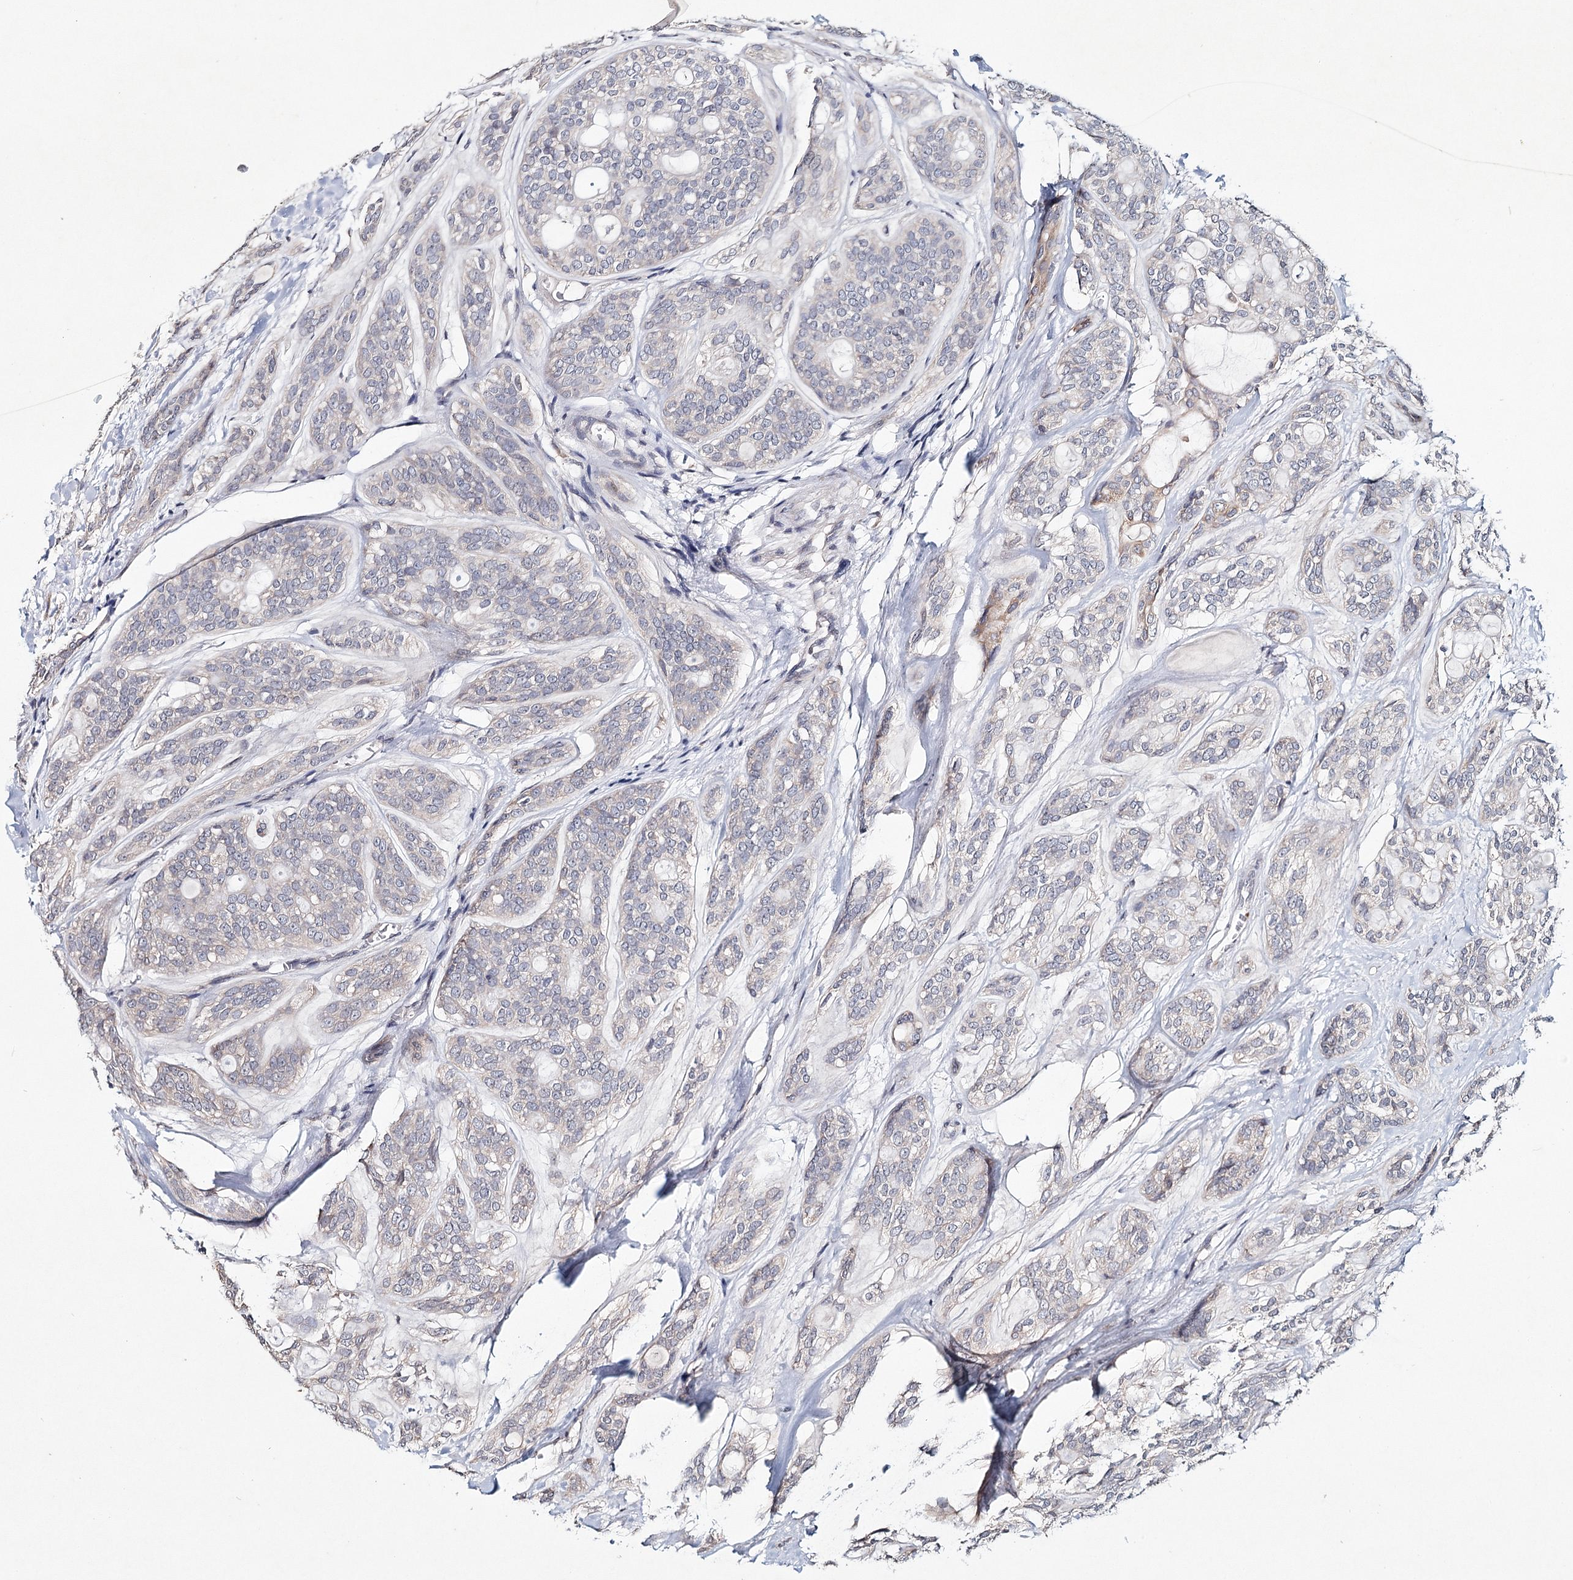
{"staining": {"intensity": "negative", "quantity": "none", "location": "none"}, "tissue": "head and neck cancer", "cell_type": "Tumor cells", "image_type": "cancer", "snomed": [{"axis": "morphology", "description": "Adenocarcinoma, NOS"}, {"axis": "topography", "description": "Head-Neck"}], "caption": "Human head and neck cancer stained for a protein using immunohistochemistry demonstrates no staining in tumor cells.", "gene": "ICOS", "patient": {"sex": "male", "age": 66}}